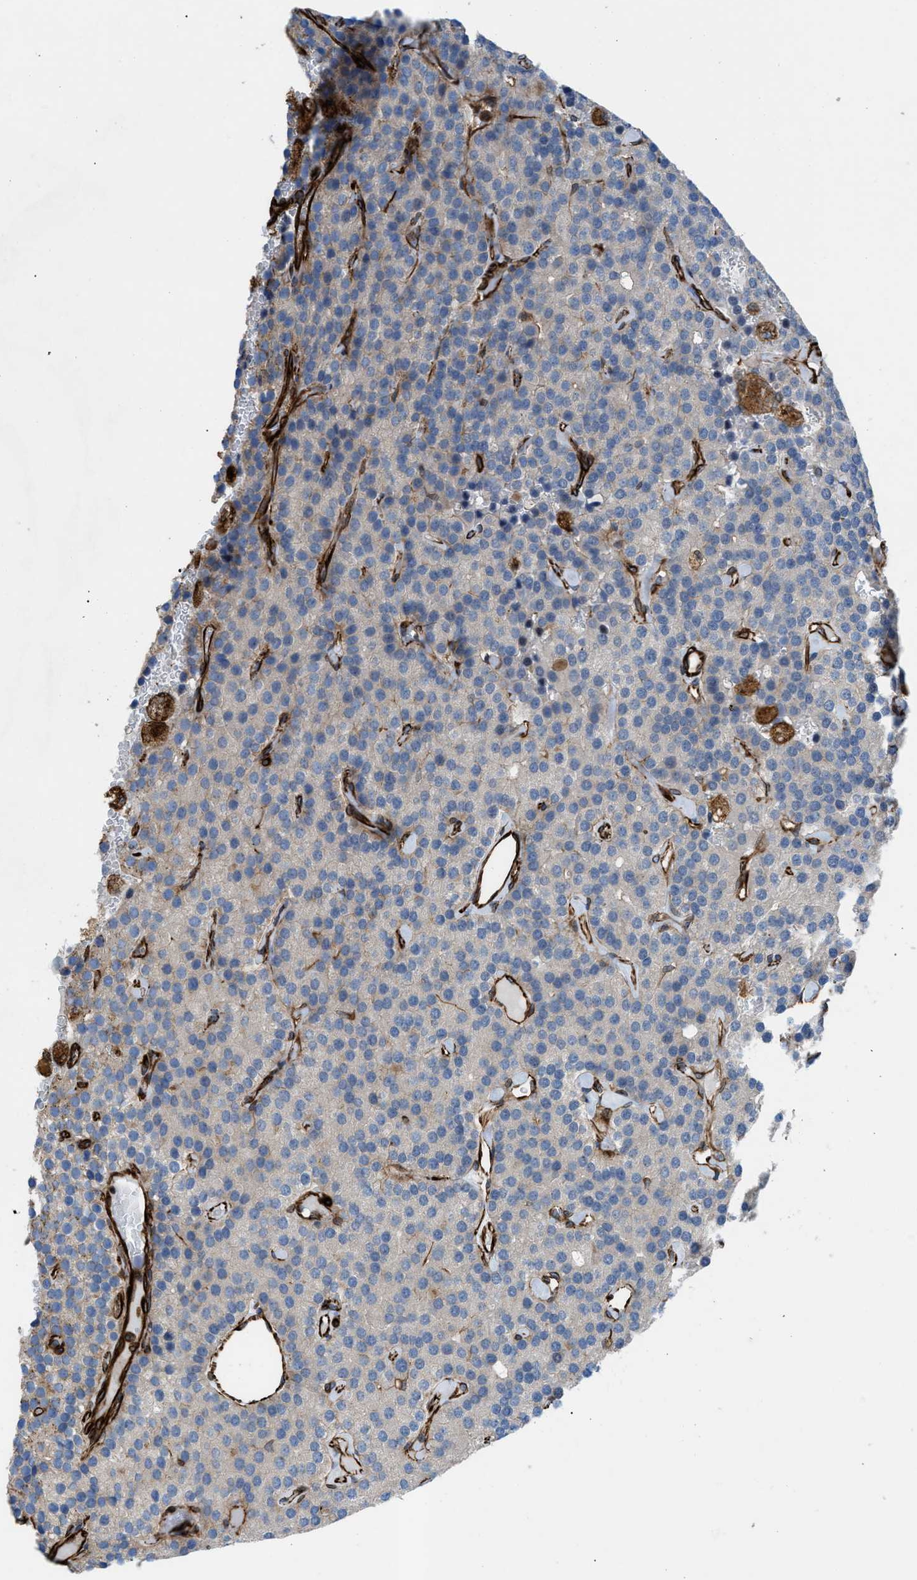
{"staining": {"intensity": "weak", "quantity": "<25%", "location": "cytoplasmic/membranous"}, "tissue": "parathyroid gland", "cell_type": "Glandular cells", "image_type": "normal", "snomed": [{"axis": "morphology", "description": "Normal tissue, NOS"}, {"axis": "morphology", "description": "Adenoma, NOS"}, {"axis": "topography", "description": "Parathyroid gland"}], "caption": "This is an immunohistochemistry histopathology image of normal parathyroid gland. There is no staining in glandular cells.", "gene": "PTPRE", "patient": {"sex": "female", "age": 86}}